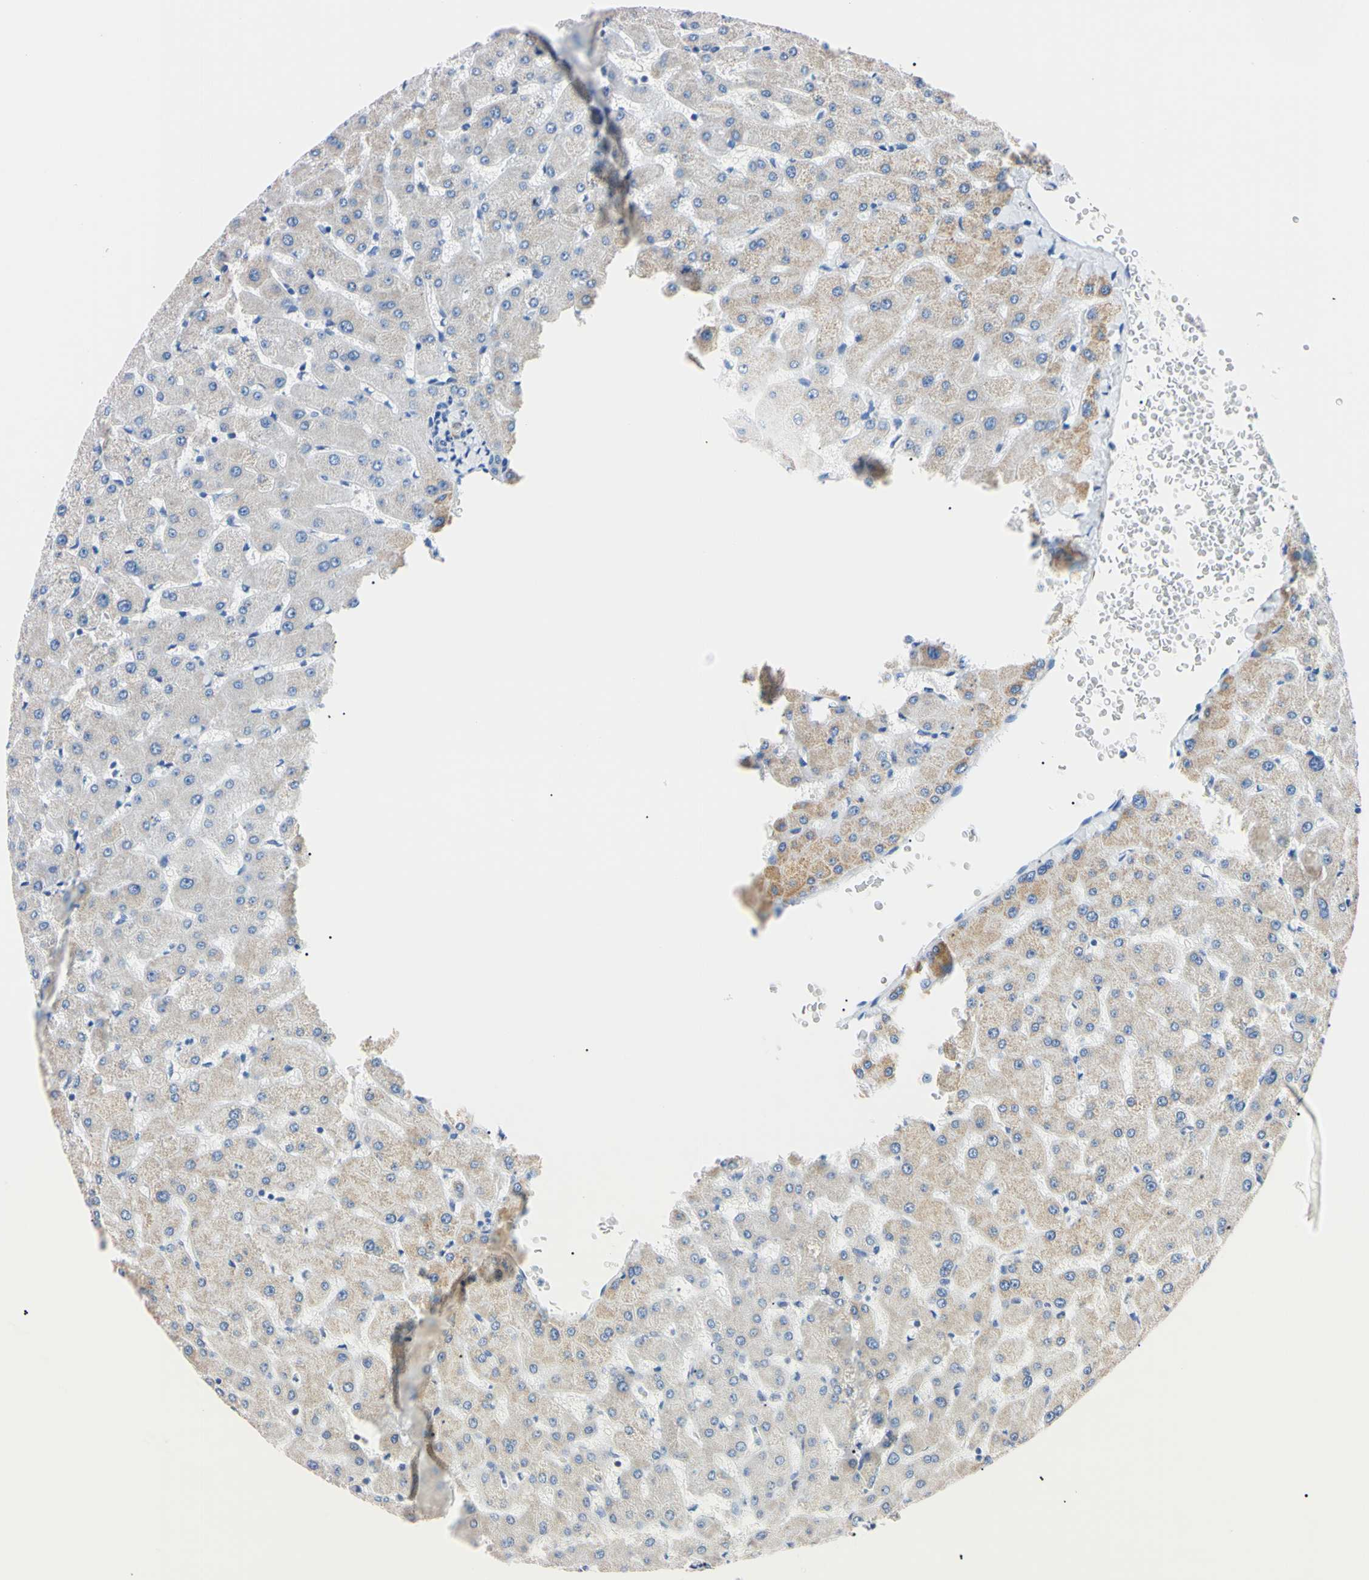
{"staining": {"intensity": "weak", "quantity": ">75%", "location": "cytoplasmic/membranous"}, "tissue": "liver", "cell_type": "Cholangiocytes", "image_type": "normal", "snomed": [{"axis": "morphology", "description": "Normal tissue, NOS"}, {"axis": "topography", "description": "Liver"}], "caption": "Brown immunohistochemical staining in normal liver exhibits weak cytoplasmic/membranous expression in about >75% of cholangiocytes. Nuclei are stained in blue.", "gene": "CLPP", "patient": {"sex": "female", "age": 63}}